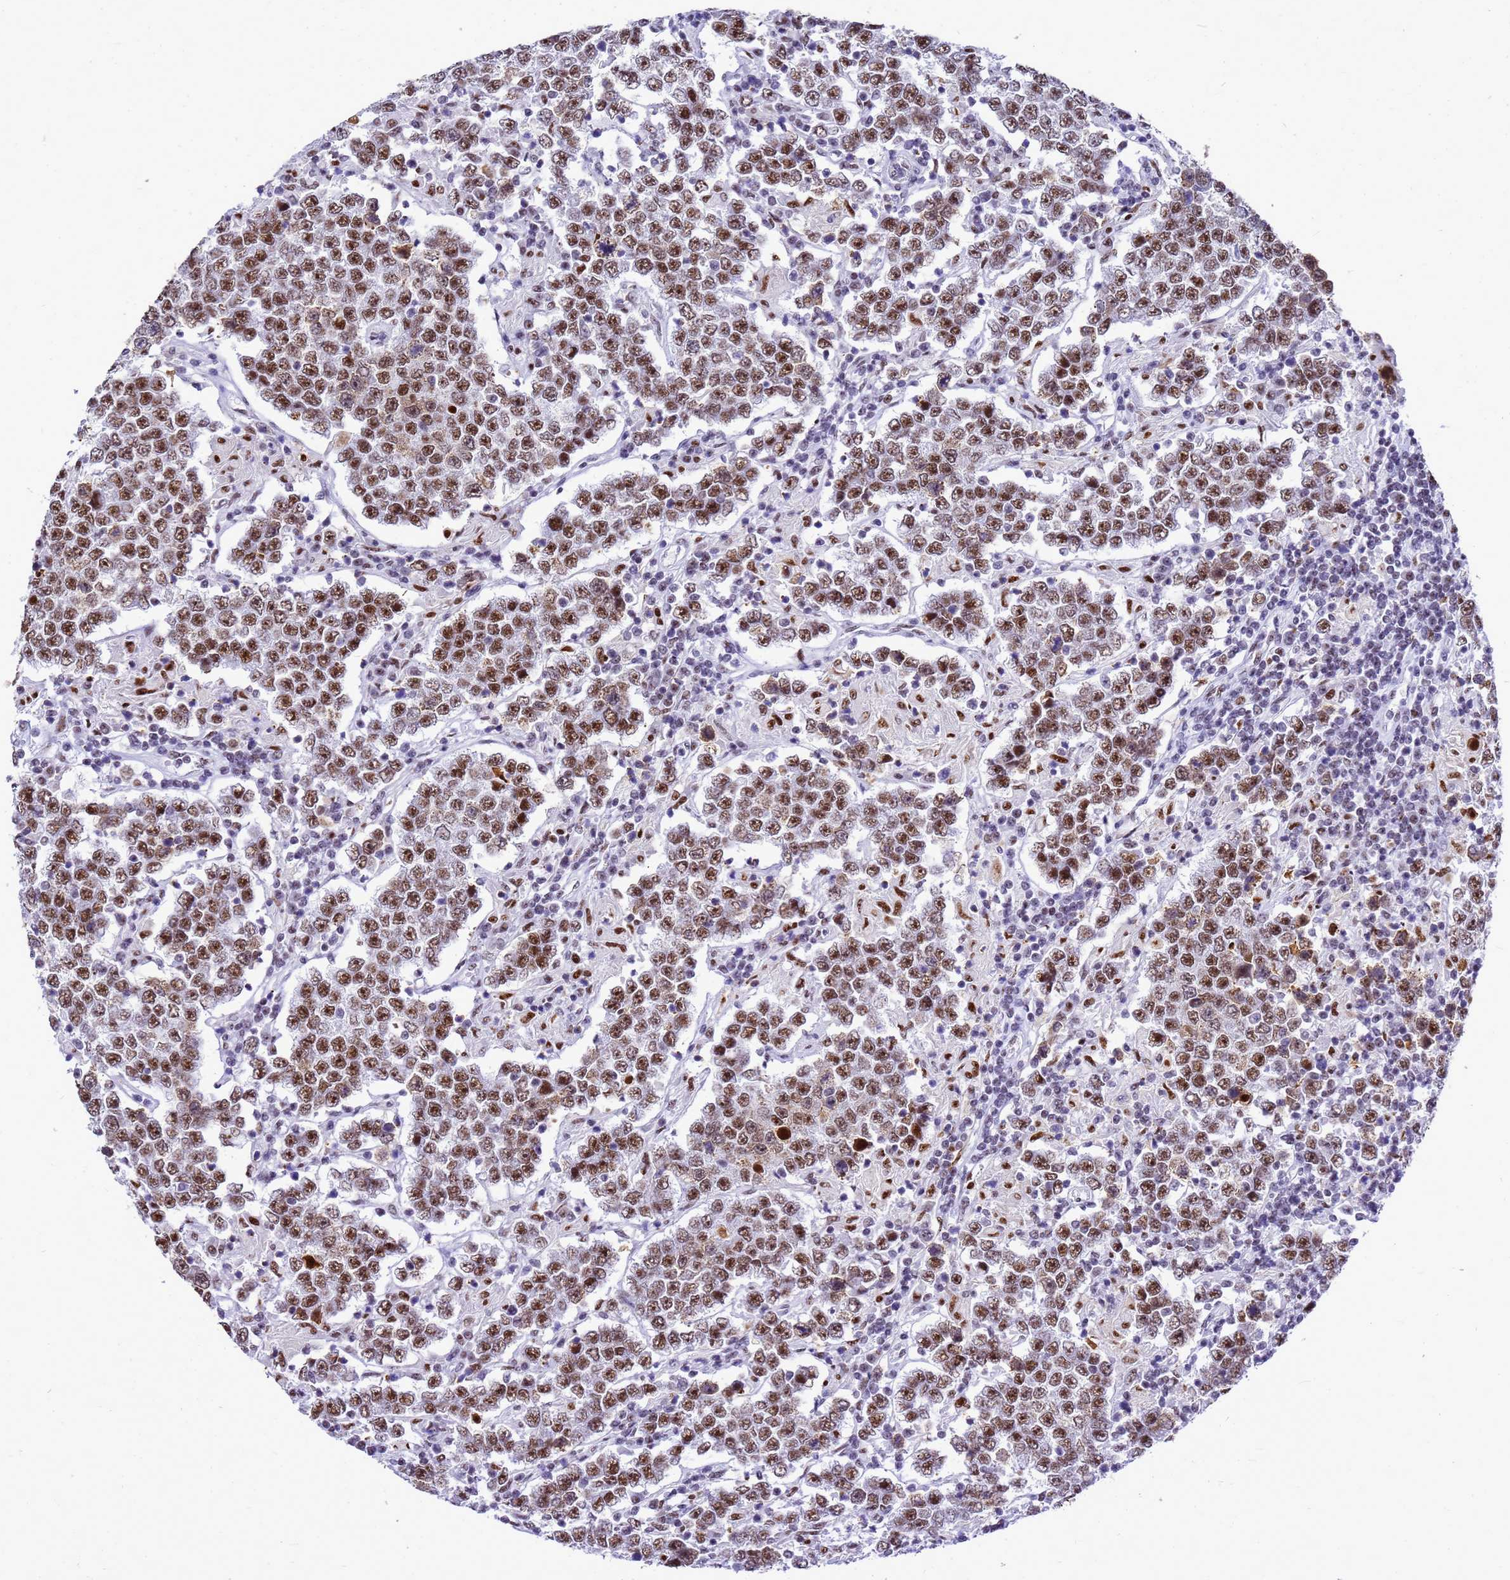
{"staining": {"intensity": "moderate", "quantity": ">75%", "location": "nuclear"}, "tissue": "testis cancer", "cell_type": "Tumor cells", "image_type": "cancer", "snomed": [{"axis": "morphology", "description": "Normal tissue, NOS"}, {"axis": "morphology", "description": "Urothelial carcinoma, High grade"}, {"axis": "morphology", "description": "Seminoma, NOS"}, {"axis": "morphology", "description": "Carcinoma, Embryonal, NOS"}, {"axis": "topography", "description": "Urinary bladder"}, {"axis": "topography", "description": "Testis"}], "caption": "Human testis embryonal carcinoma stained with a brown dye demonstrates moderate nuclear positive positivity in about >75% of tumor cells.", "gene": "SART3", "patient": {"sex": "male", "age": 41}}